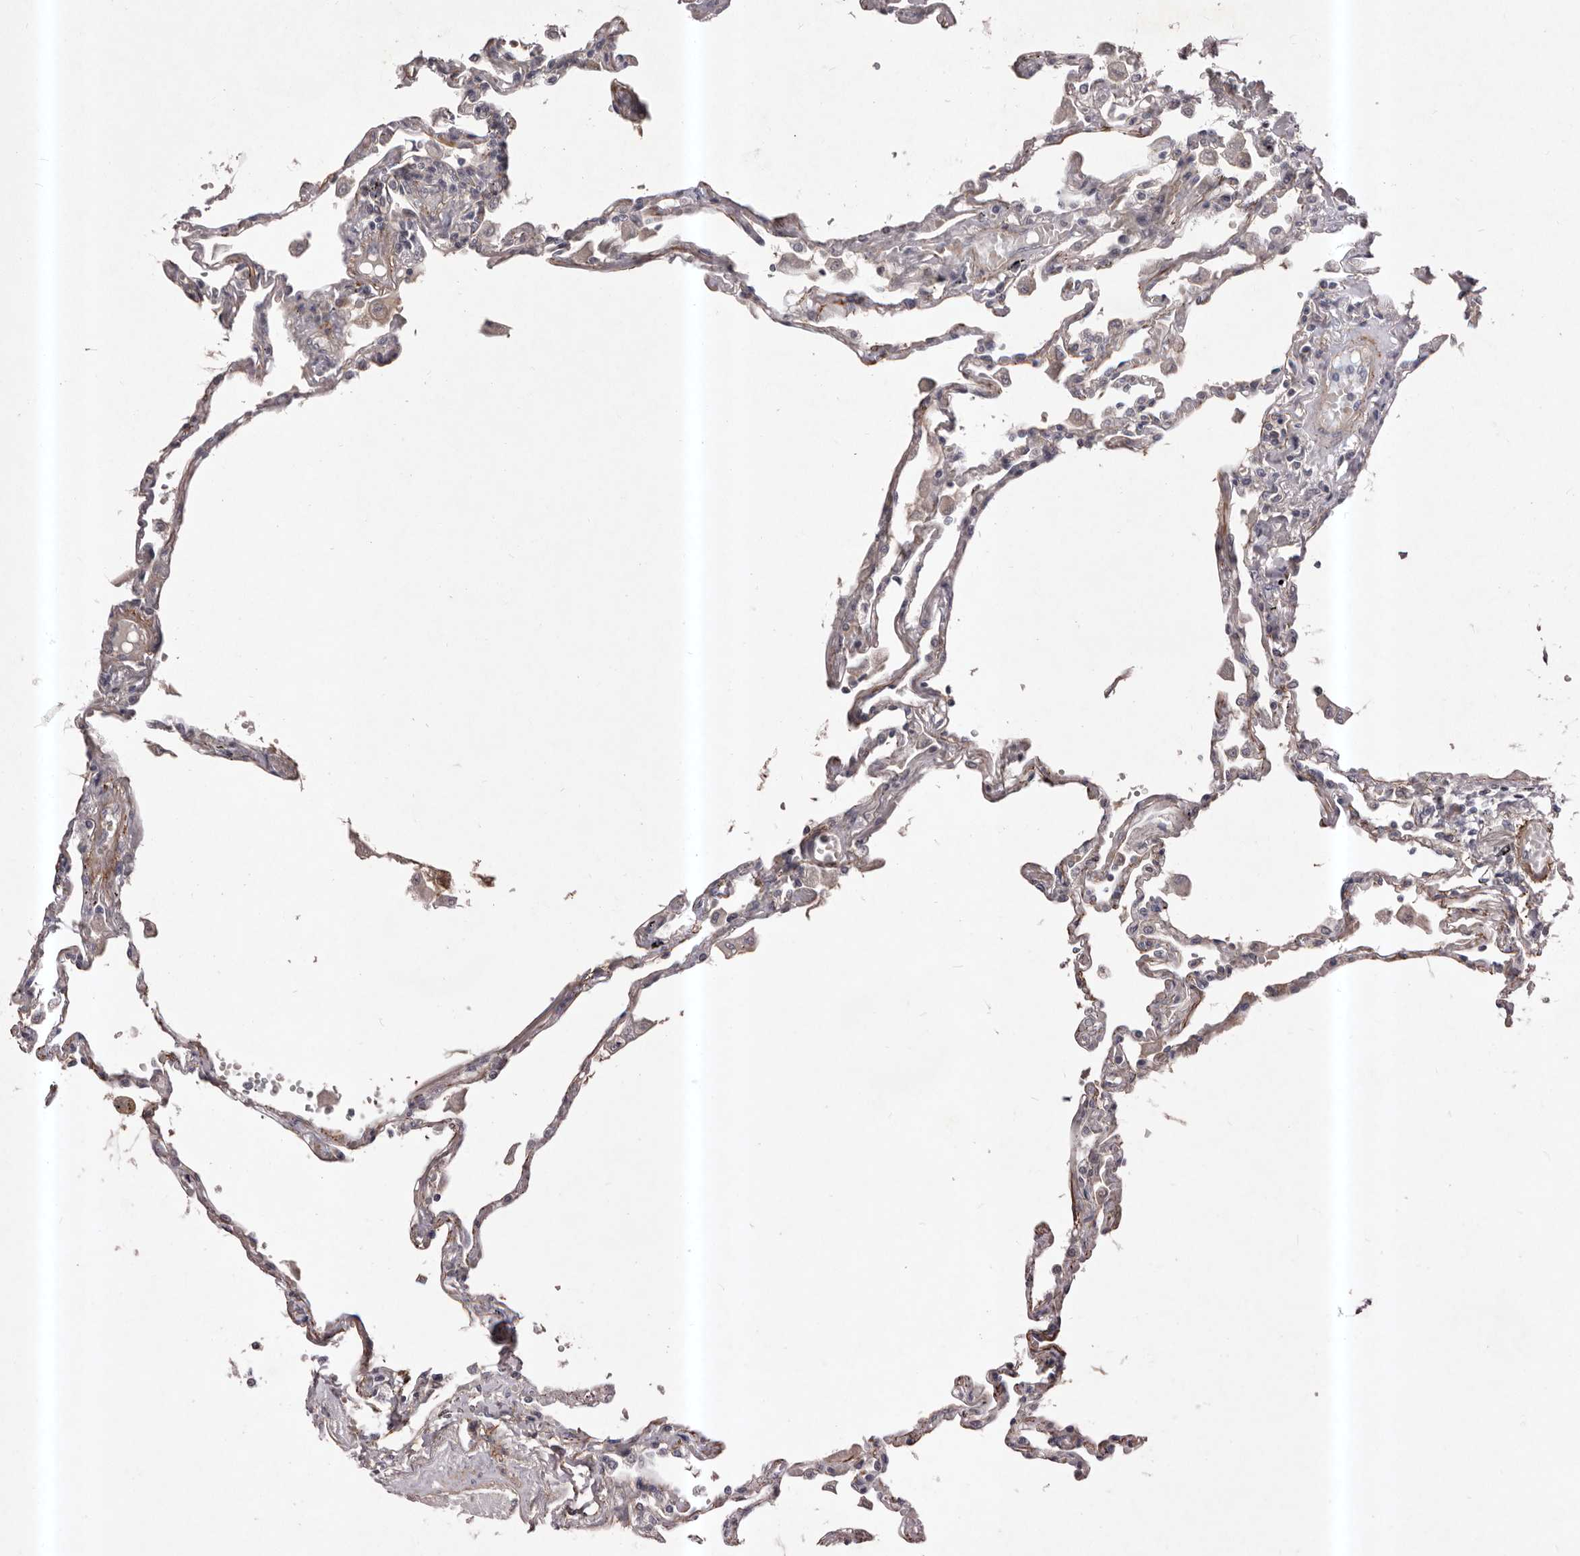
{"staining": {"intensity": "weak", "quantity": "<25%", "location": "cytoplasmic/membranous"}, "tissue": "lung", "cell_type": "Alveolar cells", "image_type": "normal", "snomed": [{"axis": "morphology", "description": "Normal tissue, NOS"}, {"axis": "topography", "description": "Lung"}], "caption": "IHC of unremarkable human lung shows no staining in alveolar cells.", "gene": "HBS1L", "patient": {"sex": "female", "age": 67}}